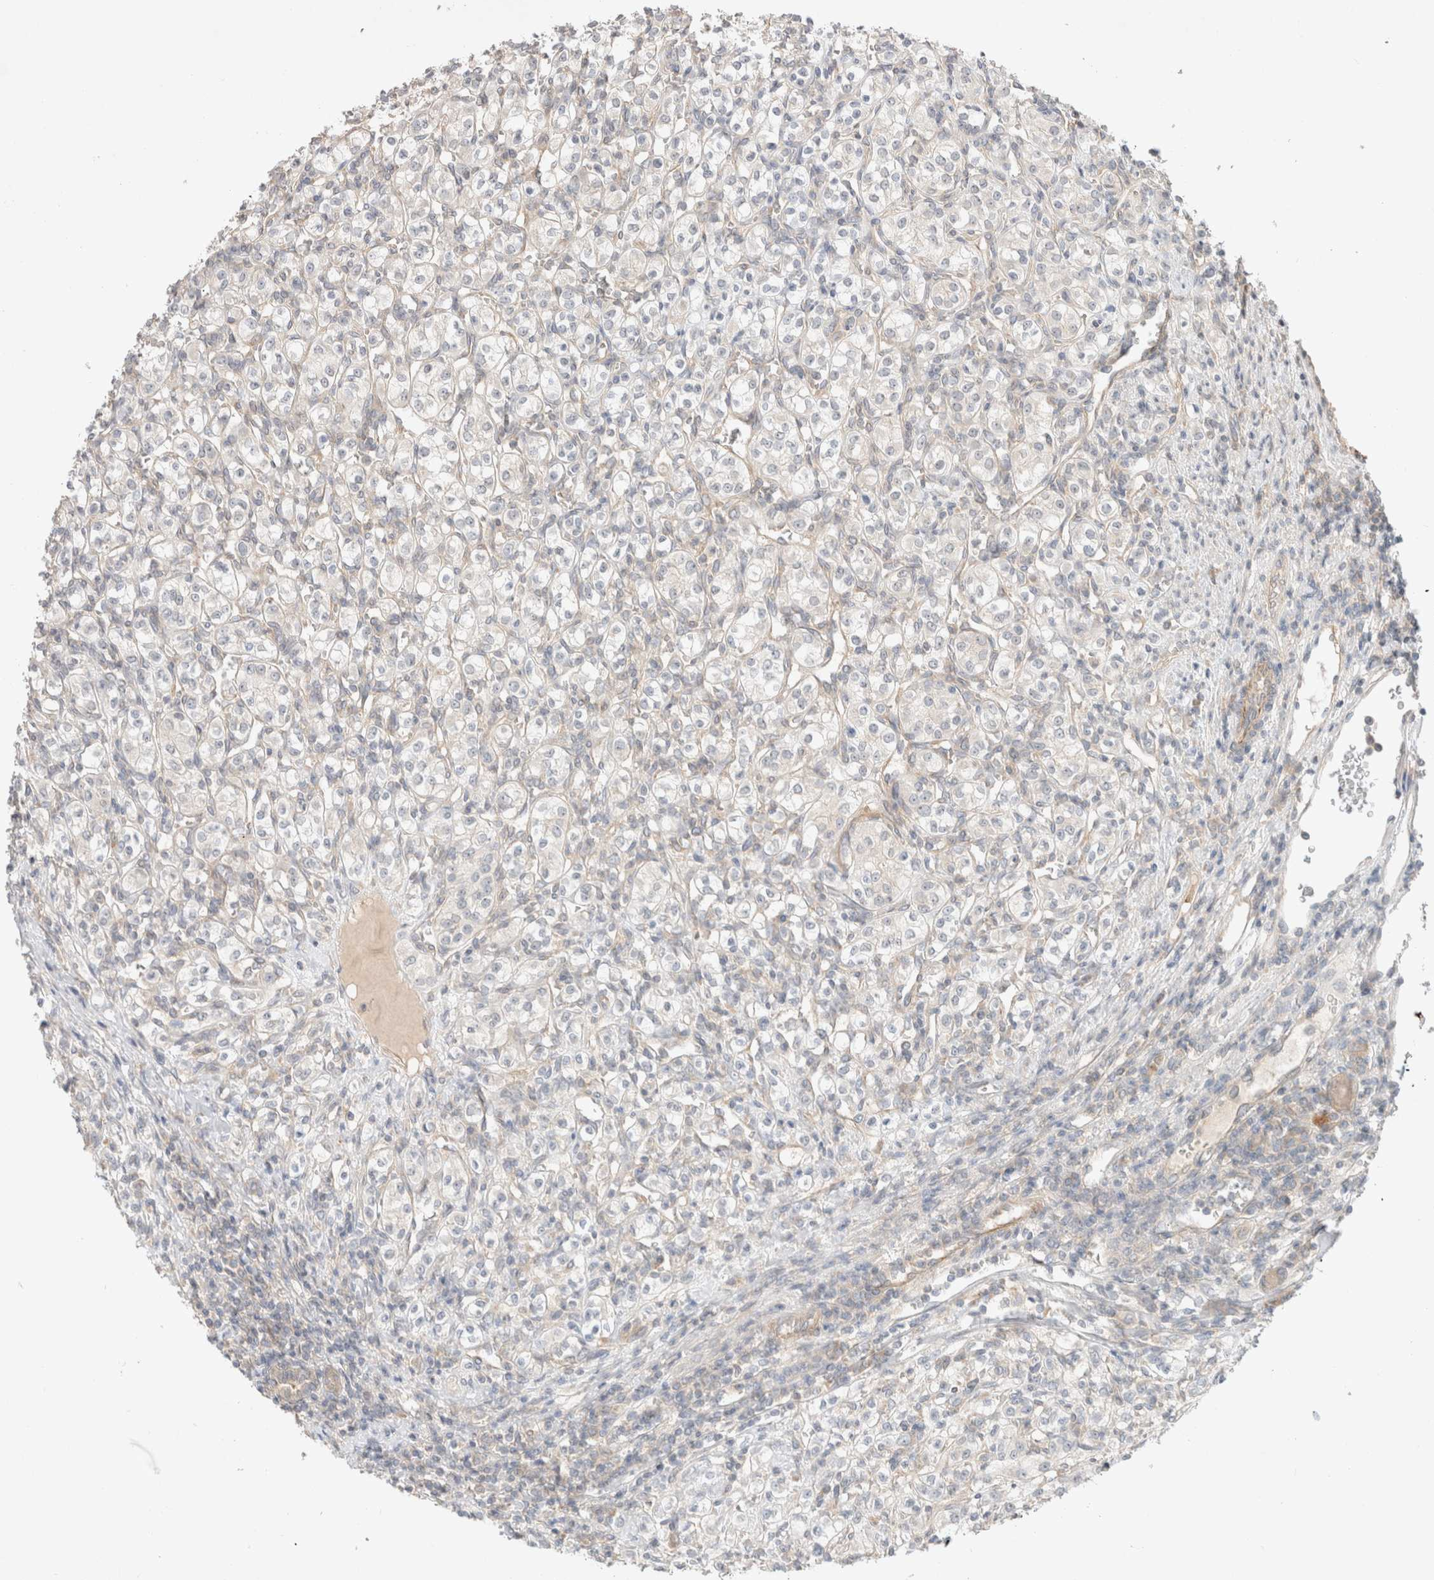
{"staining": {"intensity": "negative", "quantity": "none", "location": "none"}, "tissue": "renal cancer", "cell_type": "Tumor cells", "image_type": "cancer", "snomed": [{"axis": "morphology", "description": "Adenocarcinoma, NOS"}, {"axis": "topography", "description": "Kidney"}], "caption": "Protein analysis of adenocarcinoma (renal) demonstrates no significant positivity in tumor cells. (Stains: DAB (3,3'-diaminobenzidine) immunohistochemistry (IHC) with hematoxylin counter stain, Microscopy: brightfield microscopy at high magnification).", "gene": "MARK3", "patient": {"sex": "male", "age": 77}}